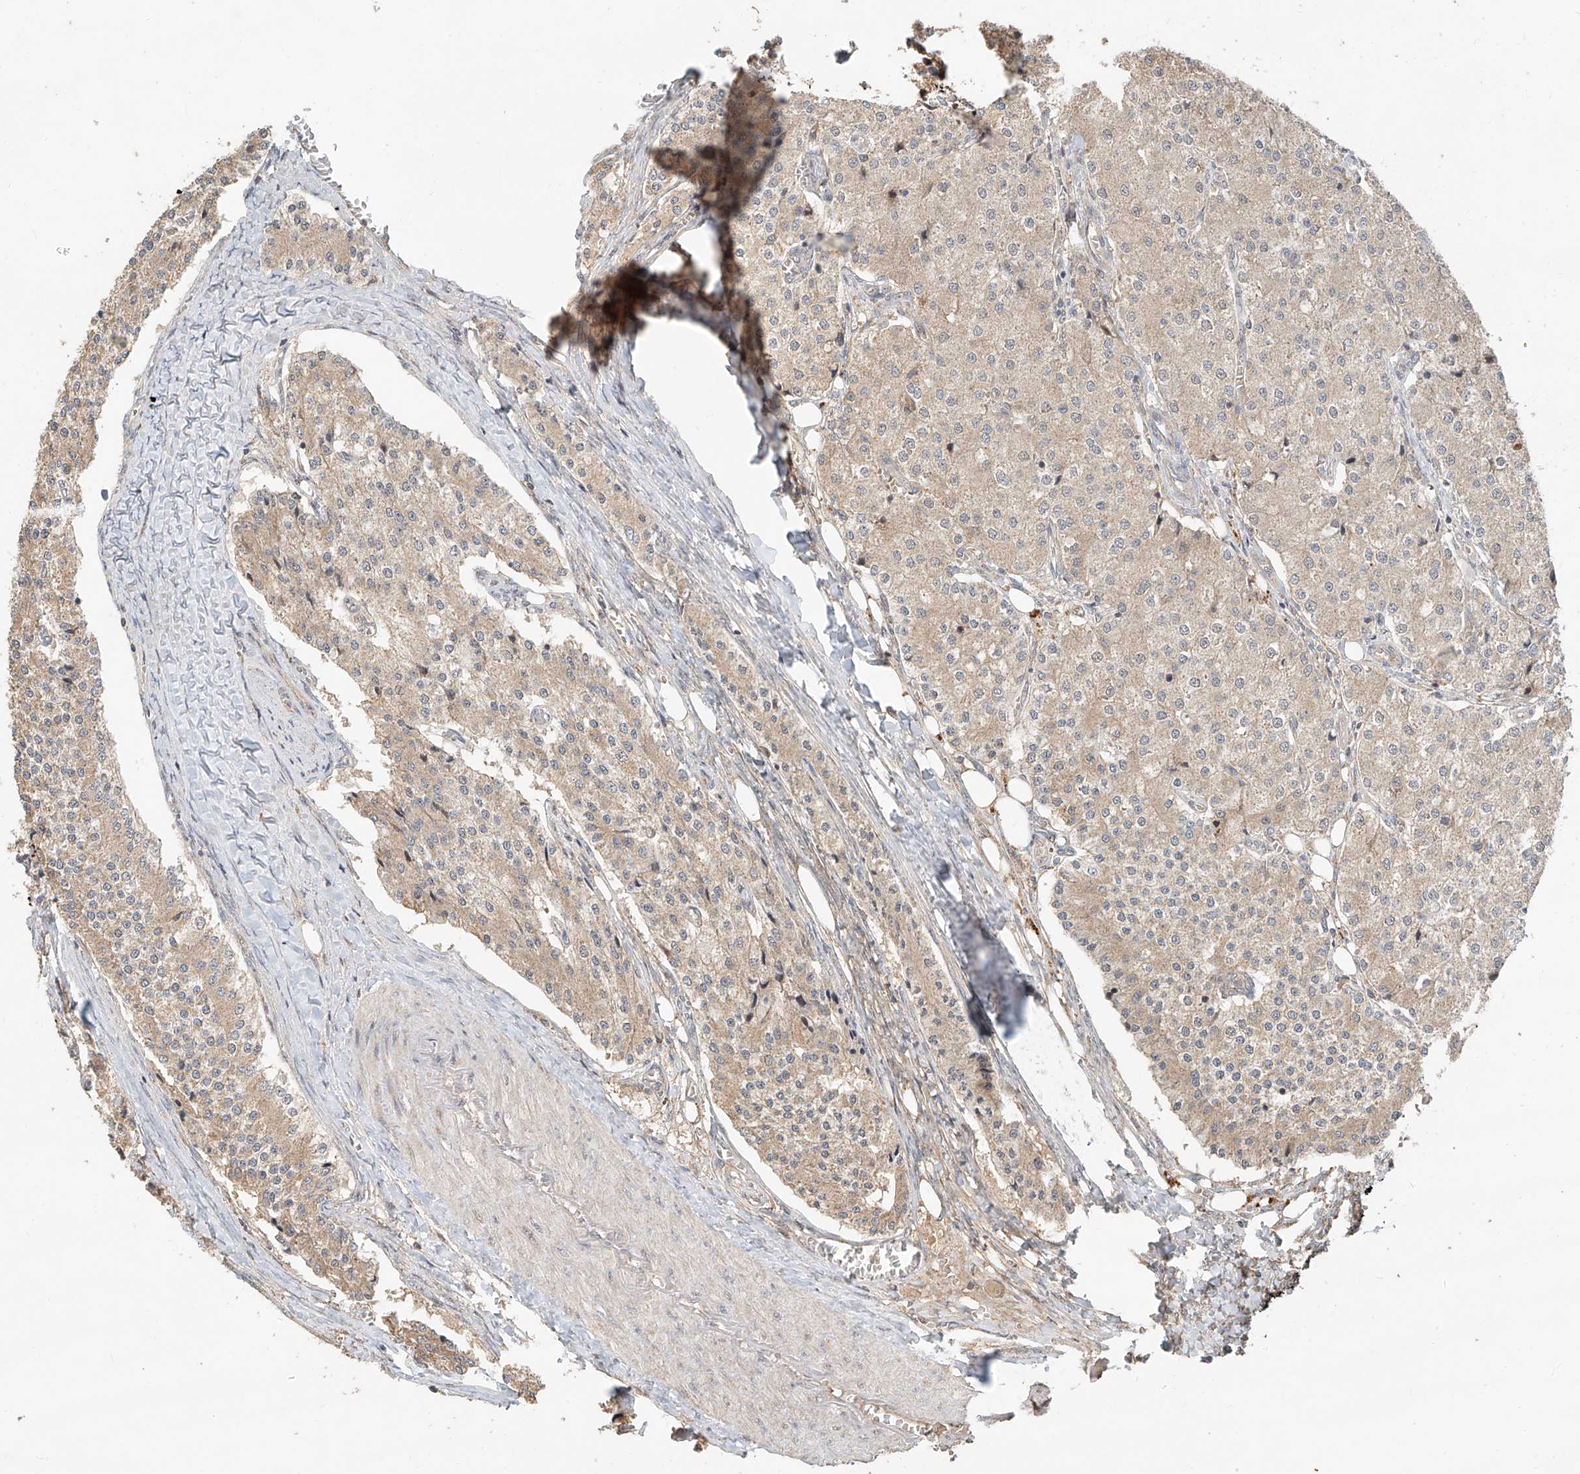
{"staining": {"intensity": "weak", "quantity": "25%-75%", "location": "cytoplasmic/membranous"}, "tissue": "carcinoid", "cell_type": "Tumor cells", "image_type": "cancer", "snomed": [{"axis": "morphology", "description": "Carcinoid, malignant, NOS"}, {"axis": "topography", "description": "Colon"}], "caption": "A high-resolution histopathology image shows IHC staining of malignant carcinoid, which reveals weak cytoplasmic/membranous positivity in approximately 25%-75% of tumor cells.", "gene": "TMEM61", "patient": {"sex": "female", "age": 52}}